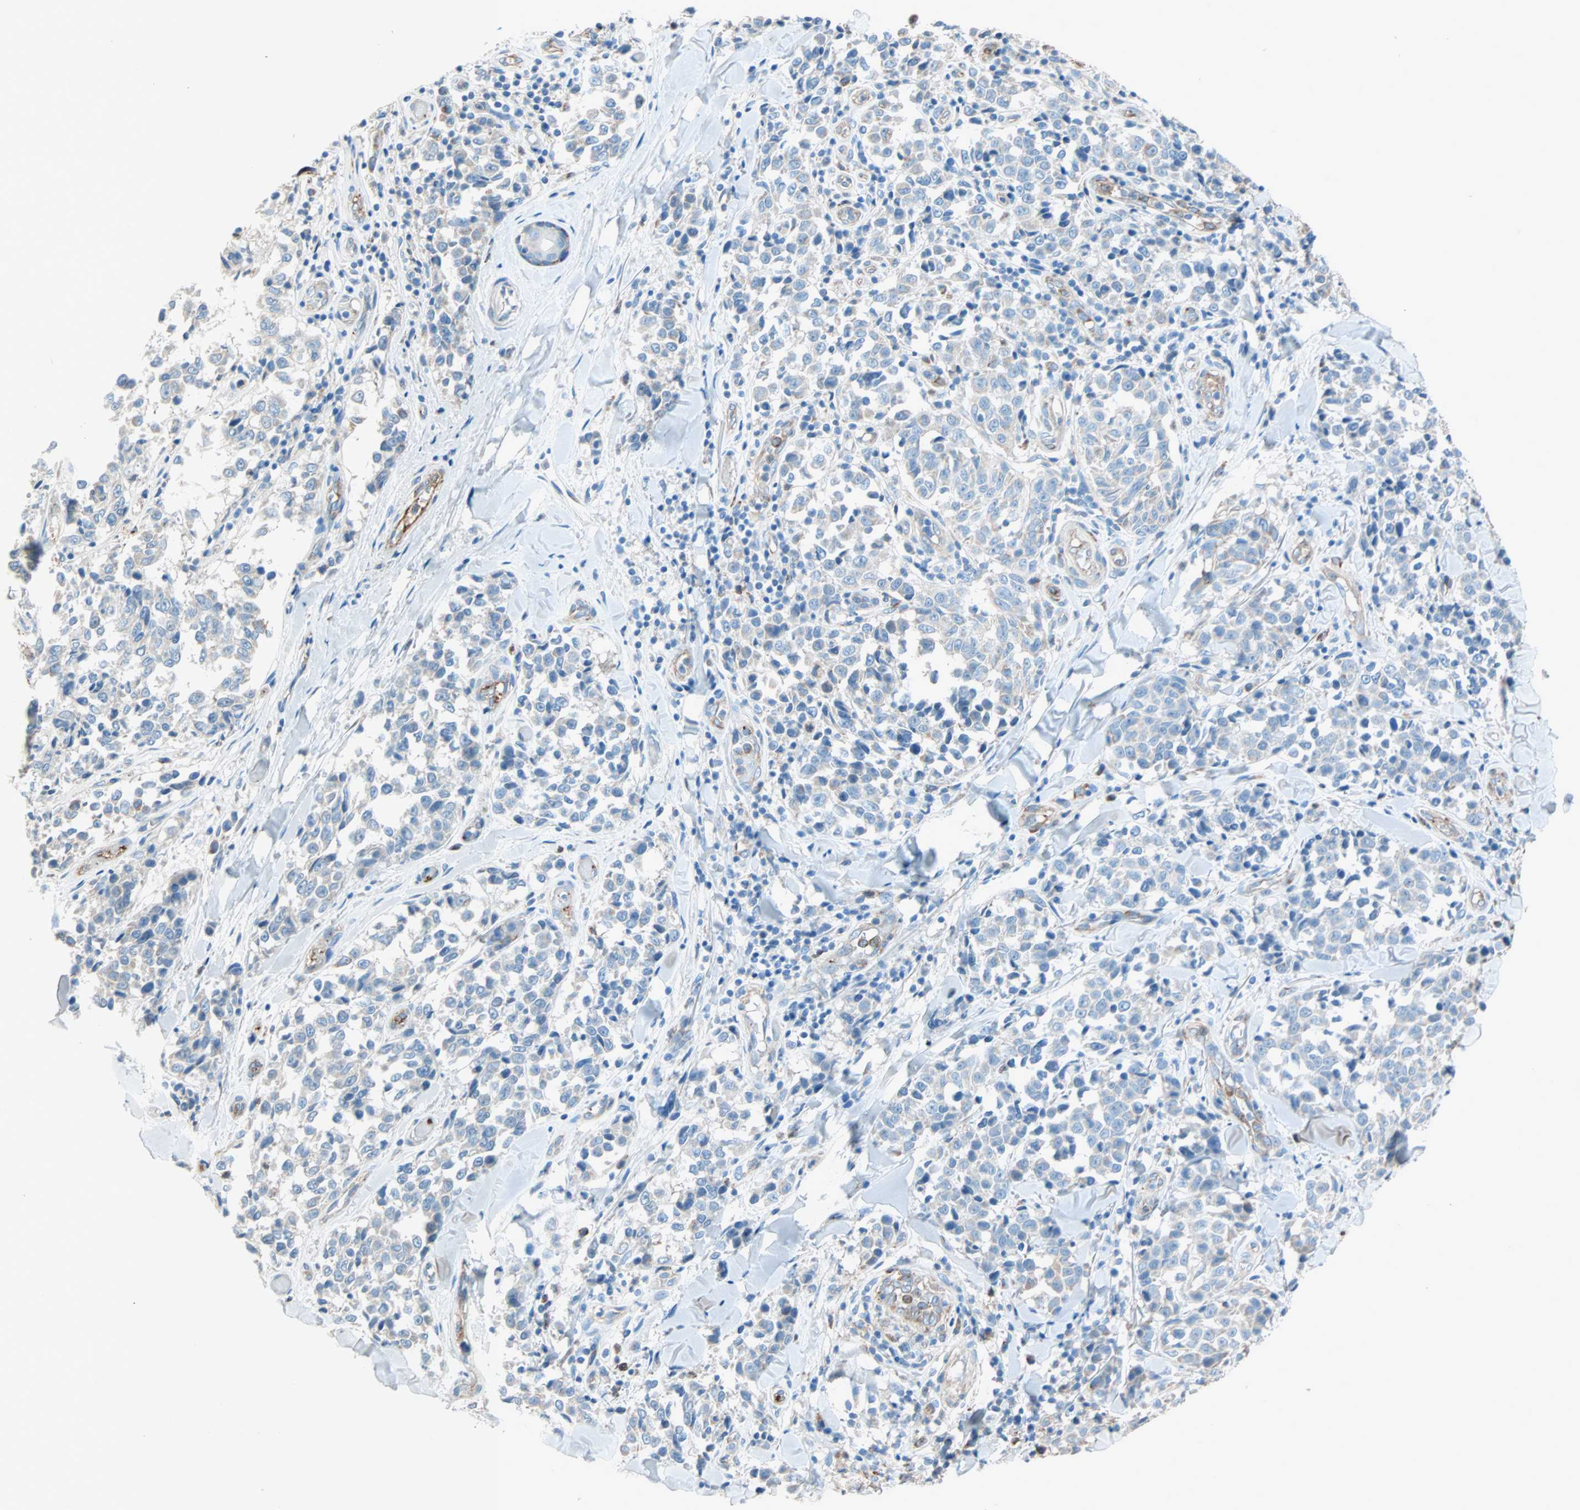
{"staining": {"intensity": "weak", "quantity": ">75%", "location": "cytoplasmic/membranous"}, "tissue": "melanoma", "cell_type": "Tumor cells", "image_type": "cancer", "snomed": [{"axis": "morphology", "description": "Malignant melanoma, NOS"}, {"axis": "topography", "description": "Skin"}], "caption": "Protein staining shows weak cytoplasmic/membranous positivity in approximately >75% of tumor cells in malignant melanoma.", "gene": "LY6G6F", "patient": {"sex": "female", "age": 64}}